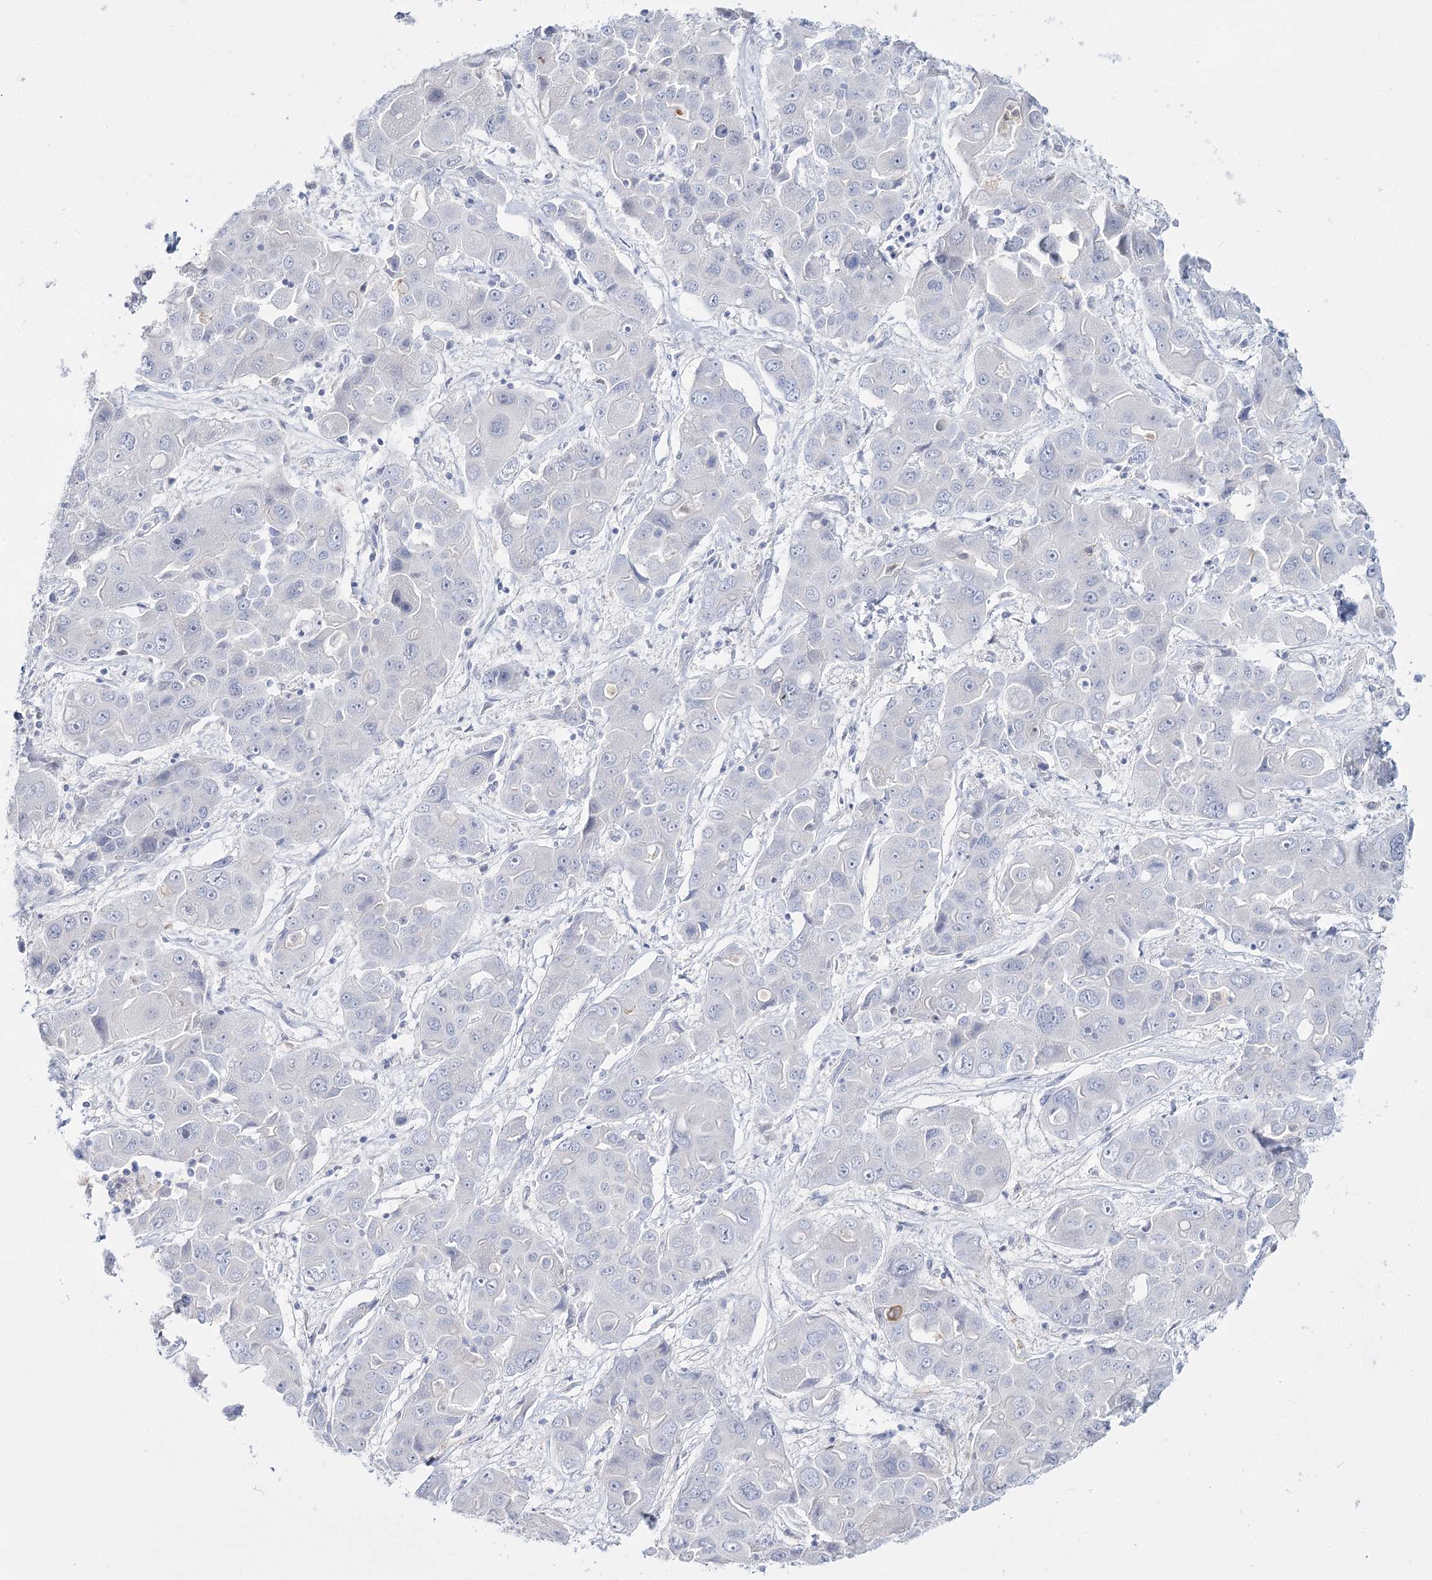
{"staining": {"intensity": "negative", "quantity": "none", "location": "none"}, "tissue": "liver cancer", "cell_type": "Tumor cells", "image_type": "cancer", "snomed": [{"axis": "morphology", "description": "Cholangiocarcinoma"}, {"axis": "topography", "description": "Liver"}], "caption": "Cholangiocarcinoma (liver) was stained to show a protein in brown. There is no significant expression in tumor cells.", "gene": "SLC17A2", "patient": {"sex": "male", "age": 67}}